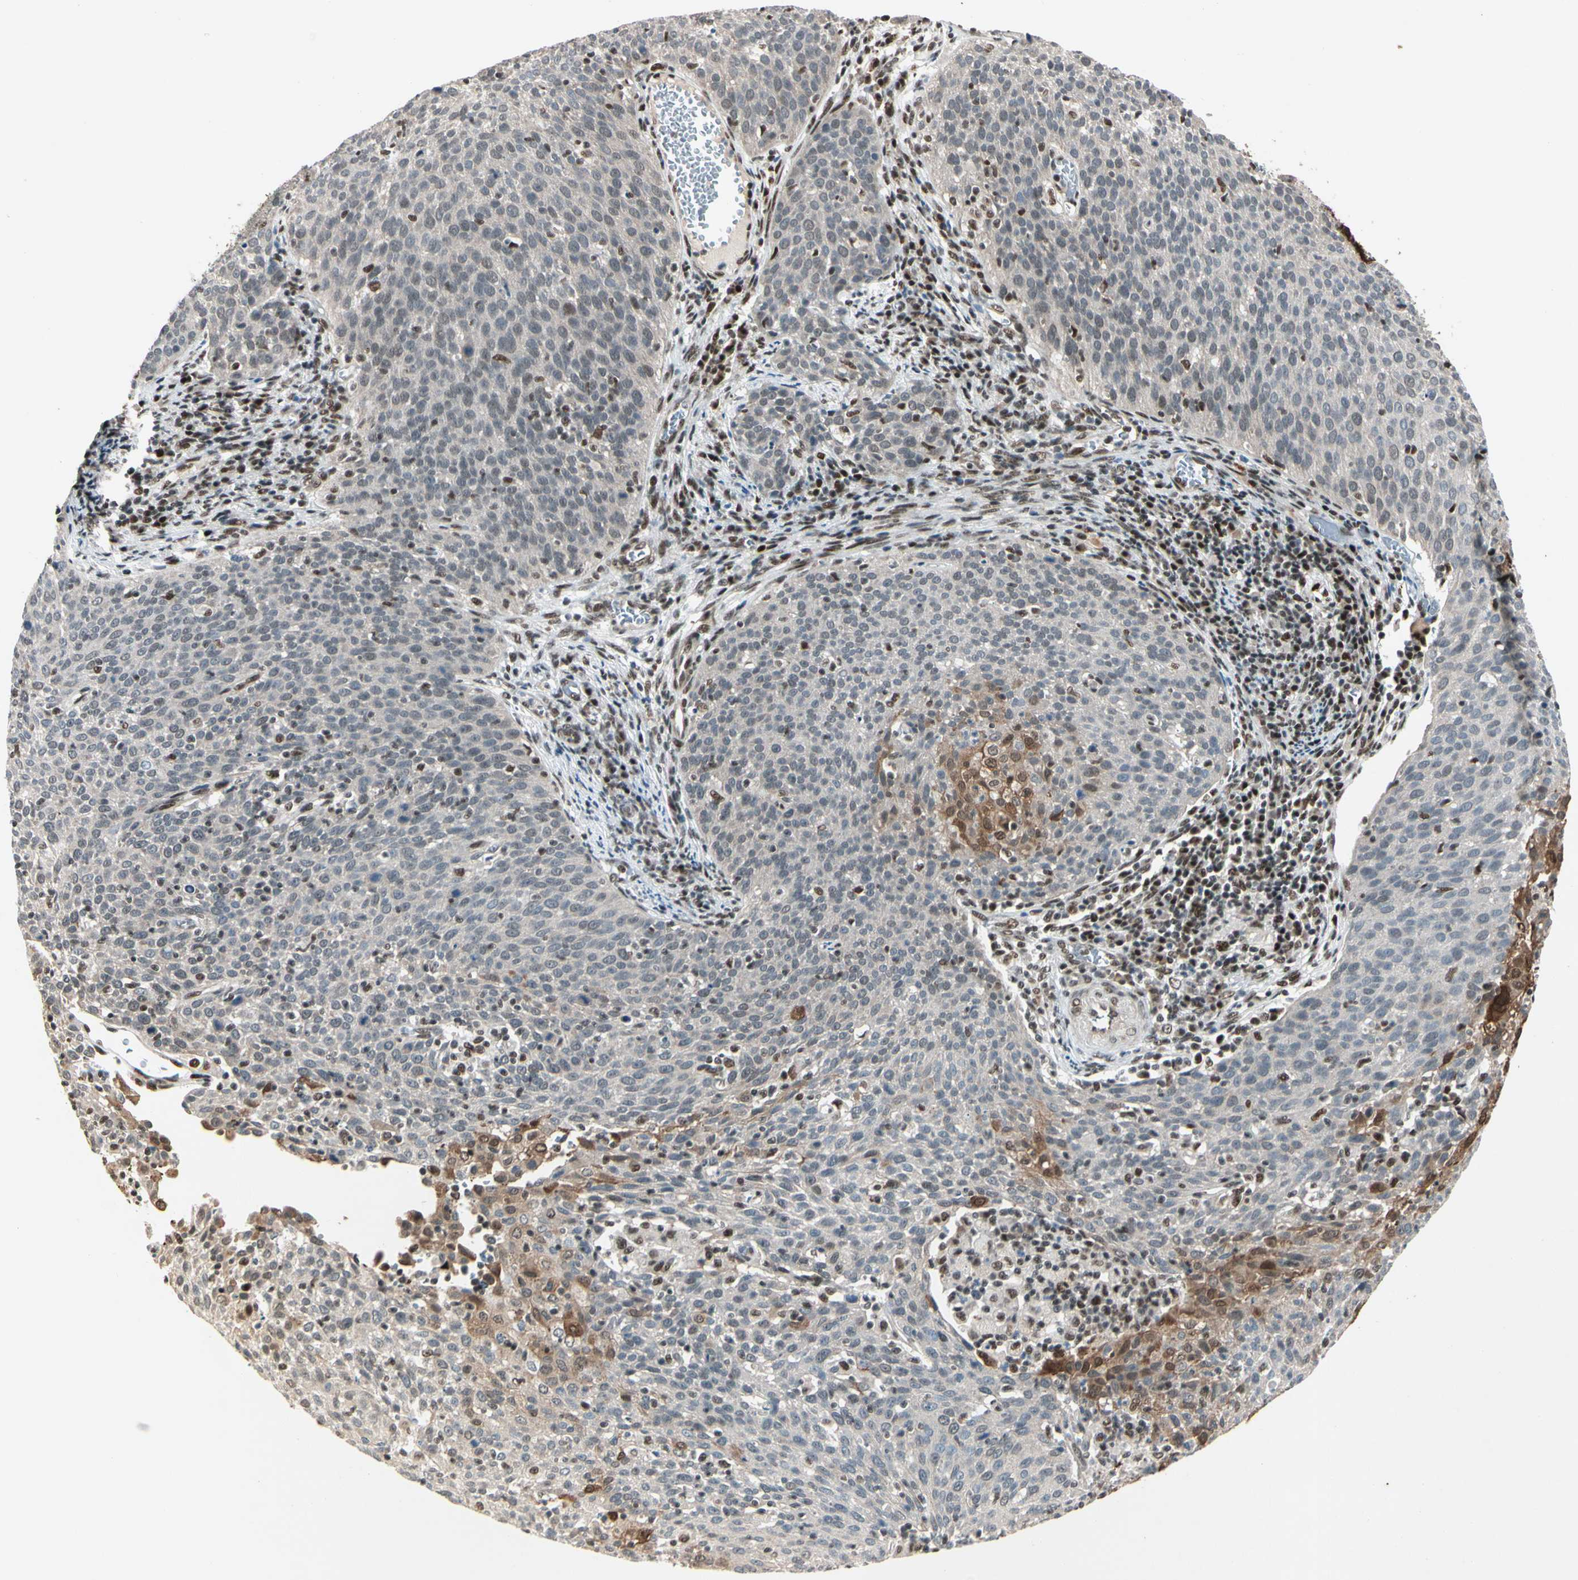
{"staining": {"intensity": "moderate", "quantity": "<25%", "location": "cytoplasmic/membranous,nuclear"}, "tissue": "cervical cancer", "cell_type": "Tumor cells", "image_type": "cancer", "snomed": [{"axis": "morphology", "description": "Squamous cell carcinoma, NOS"}, {"axis": "topography", "description": "Cervix"}], "caption": "Human cervical cancer stained for a protein (brown) demonstrates moderate cytoplasmic/membranous and nuclear positive expression in approximately <25% of tumor cells.", "gene": "CHAMP1", "patient": {"sex": "female", "age": 38}}